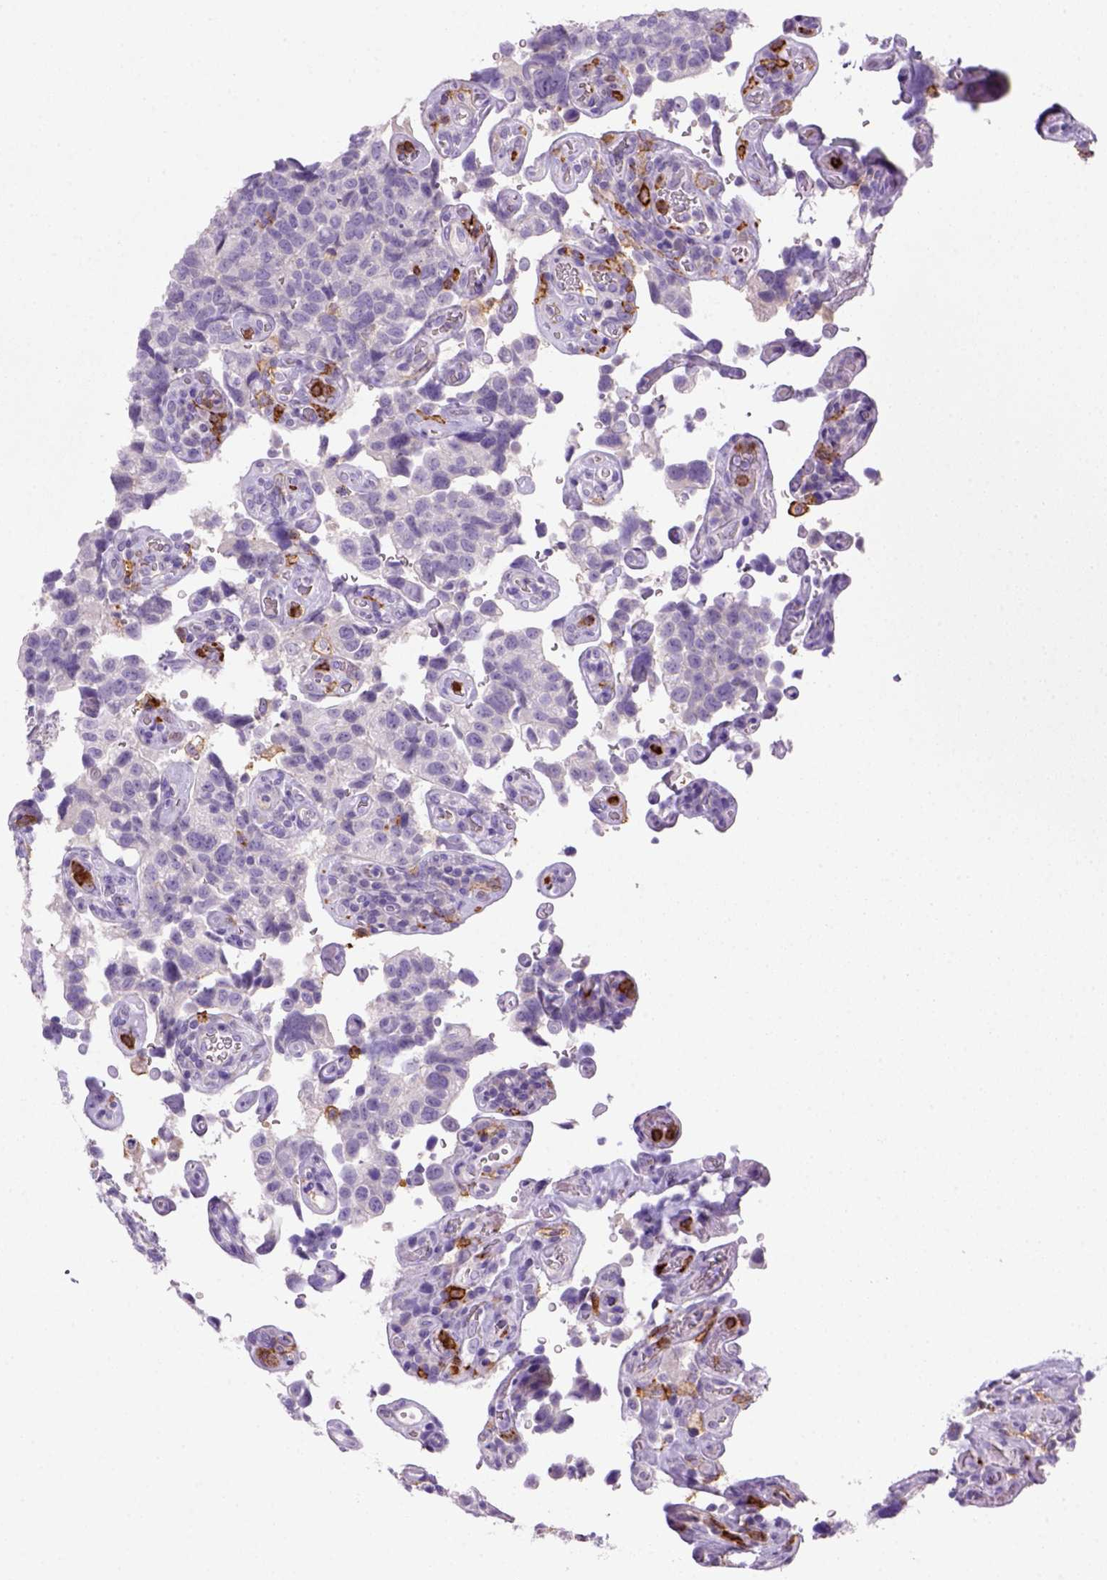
{"staining": {"intensity": "negative", "quantity": "none", "location": "none"}, "tissue": "urothelial cancer", "cell_type": "Tumor cells", "image_type": "cancer", "snomed": [{"axis": "morphology", "description": "Urothelial carcinoma, High grade"}, {"axis": "topography", "description": "Urinary bladder"}], "caption": "A high-resolution photomicrograph shows immunohistochemistry staining of urothelial carcinoma (high-grade), which reveals no significant expression in tumor cells. (Brightfield microscopy of DAB (3,3'-diaminobenzidine) immunohistochemistry (IHC) at high magnification).", "gene": "CD14", "patient": {"sex": "female", "age": 58}}